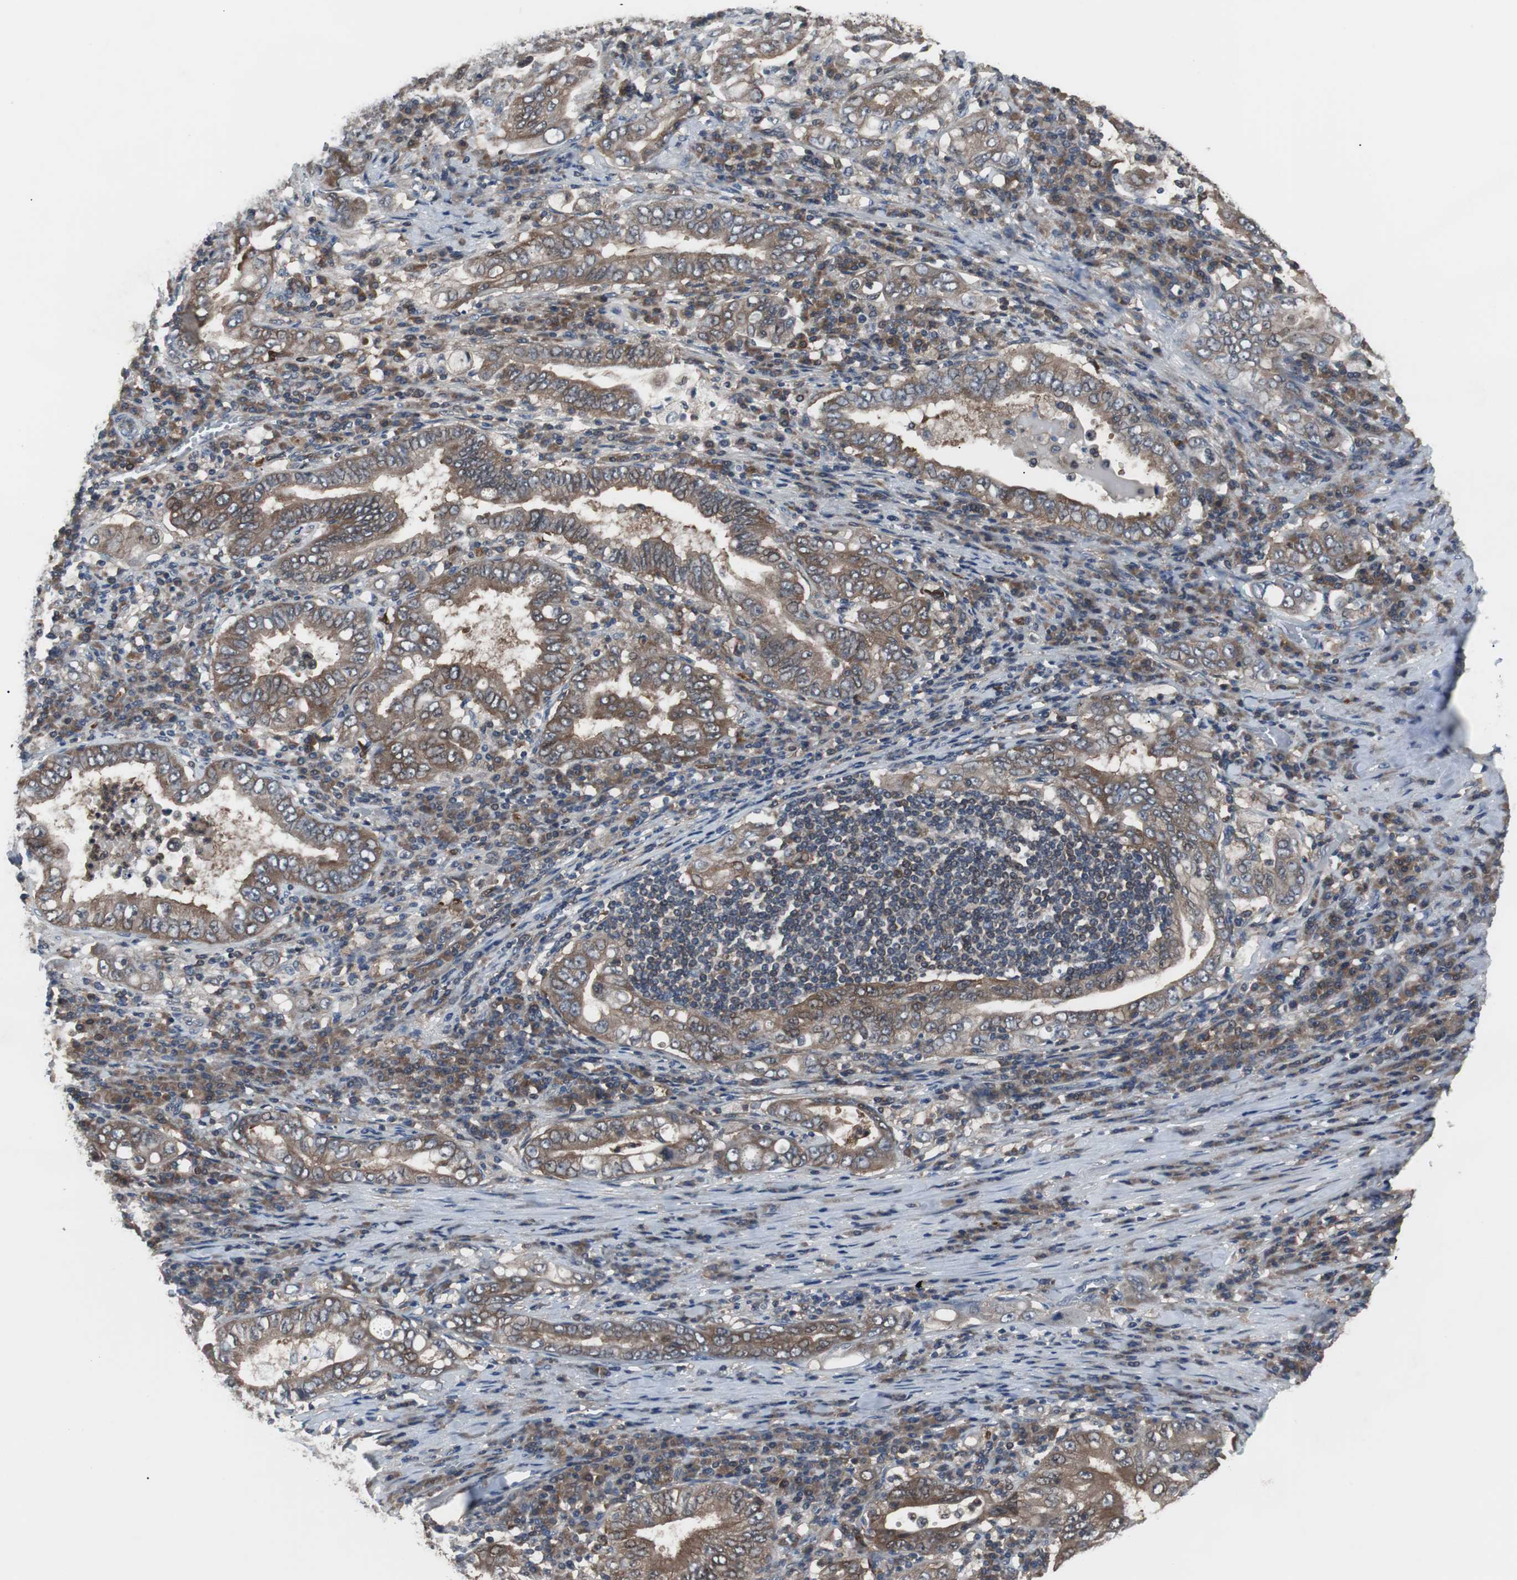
{"staining": {"intensity": "moderate", "quantity": ">75%", "location": "cytoplasmic/membranous"}, "tissue": "stomach cancer", "cell_type": "Tumor cells", "image_type": "cancer", "snomed": [{"axis": "morphology", "description": "Normal tissue, NOS"}, {"axis": "morphology", "description": "Adenocarcinoma, NOS"}, {"axis": "topography", "description": "Esophagus"}, {"axis": "topography", "description": "Stomach, upper"}, {"axis": "topography", "description": "Peripheral nerve tissue"}], "caption": "Tumor cells reveal medium levels of moderate cytoplasmic/membranous expression in approximately >75% of cells in stomach cancer (adenocarcinoma).", "gene": "PAK1", "patient": {"sex": "male", "age": 62}}